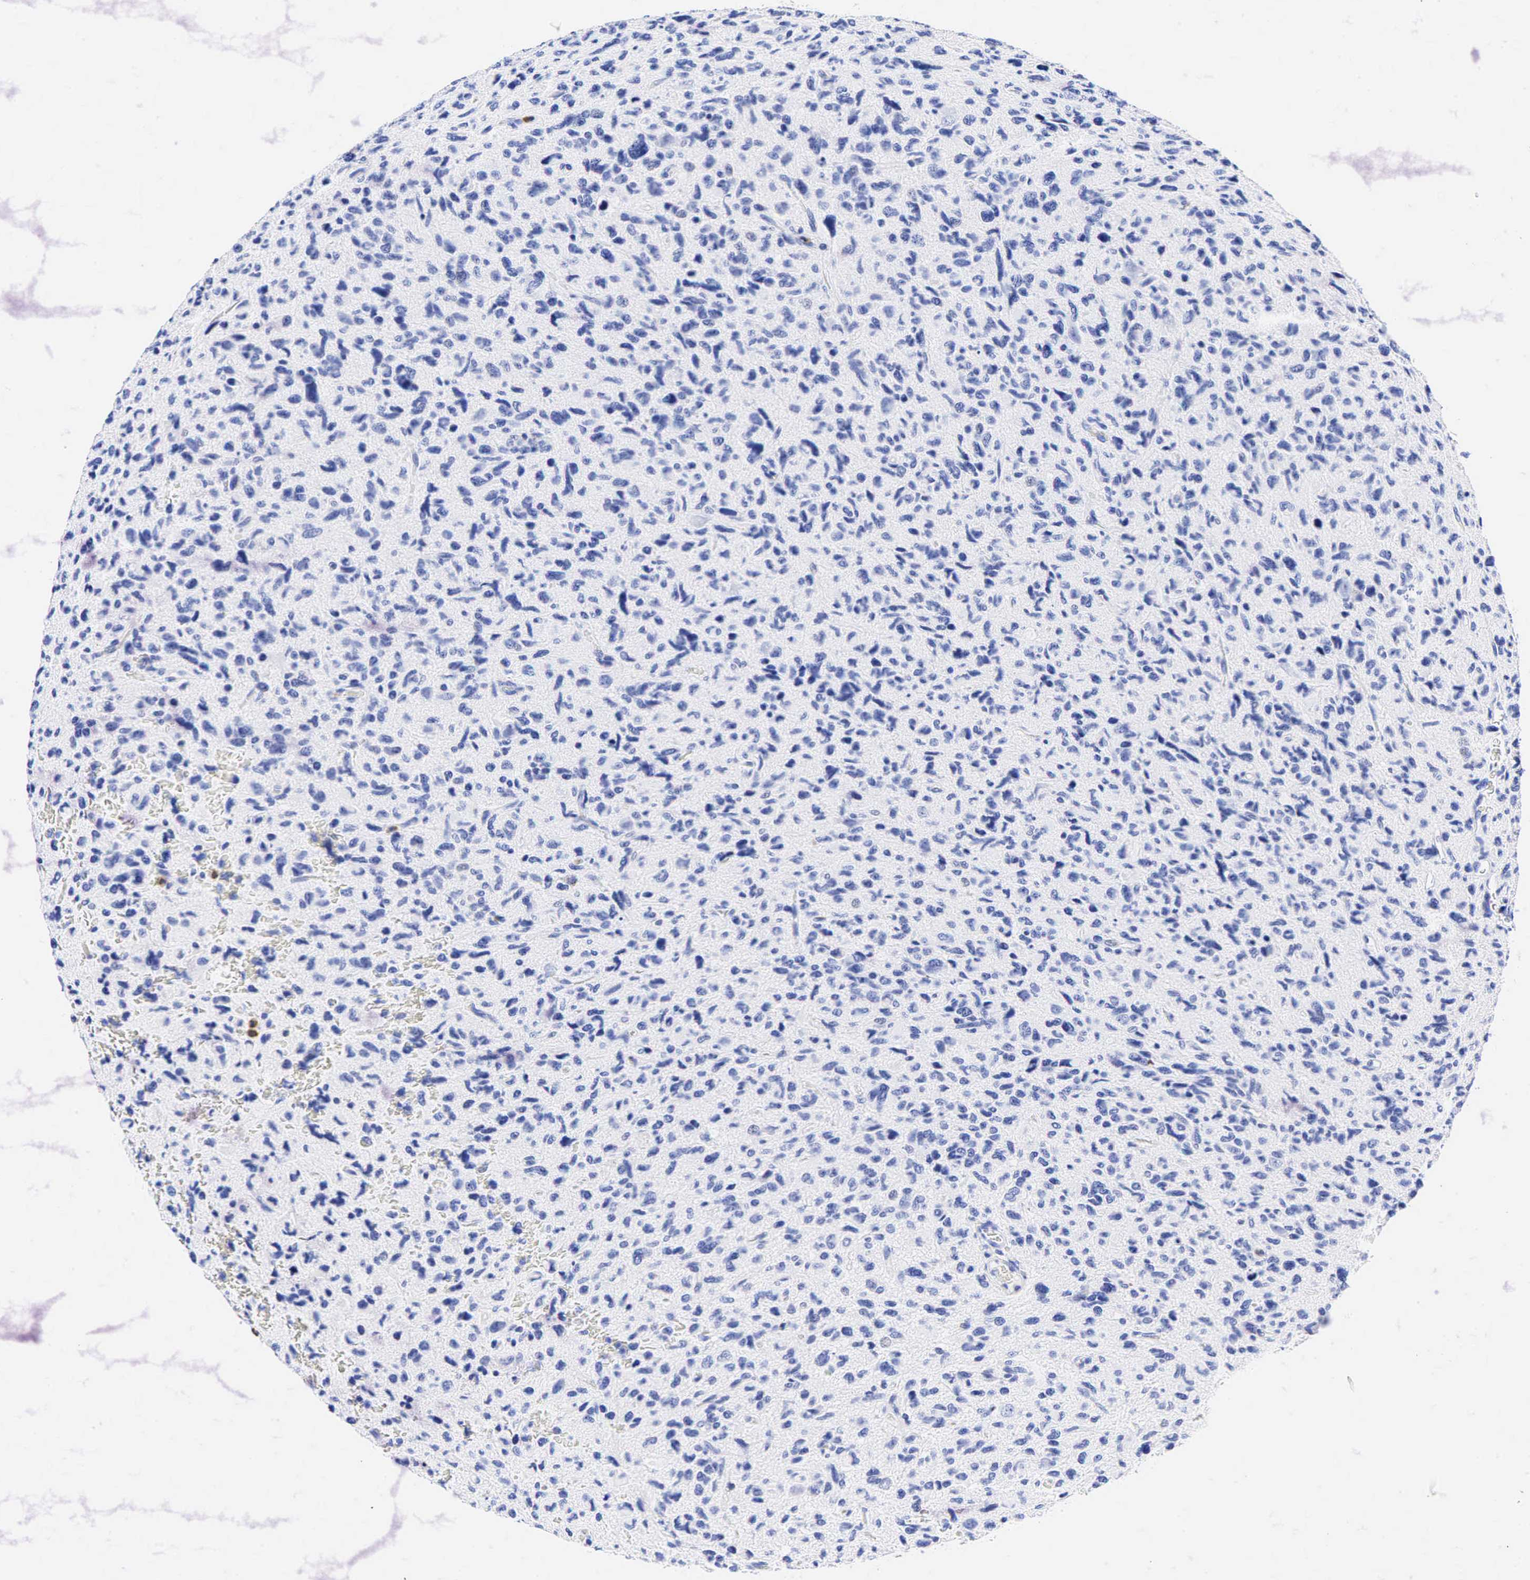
{"staining": {"intensity": "negative", "quantity": "none", "location": "none"}, "tissue": "glioma", "cell_type": "Tumor cells", "image_type": "cancer", "snomed": [{"axis": "morphology", "description": "Glioma, malignant, High grade"}, {"axis": "topography", "description": "Brain"}], "caption": "Immunohistochemical staining of glioma demonstrates no significant staining in tumor cells.", "gene": "FUT4", "patient": {"sex": "female", "age": 60}}